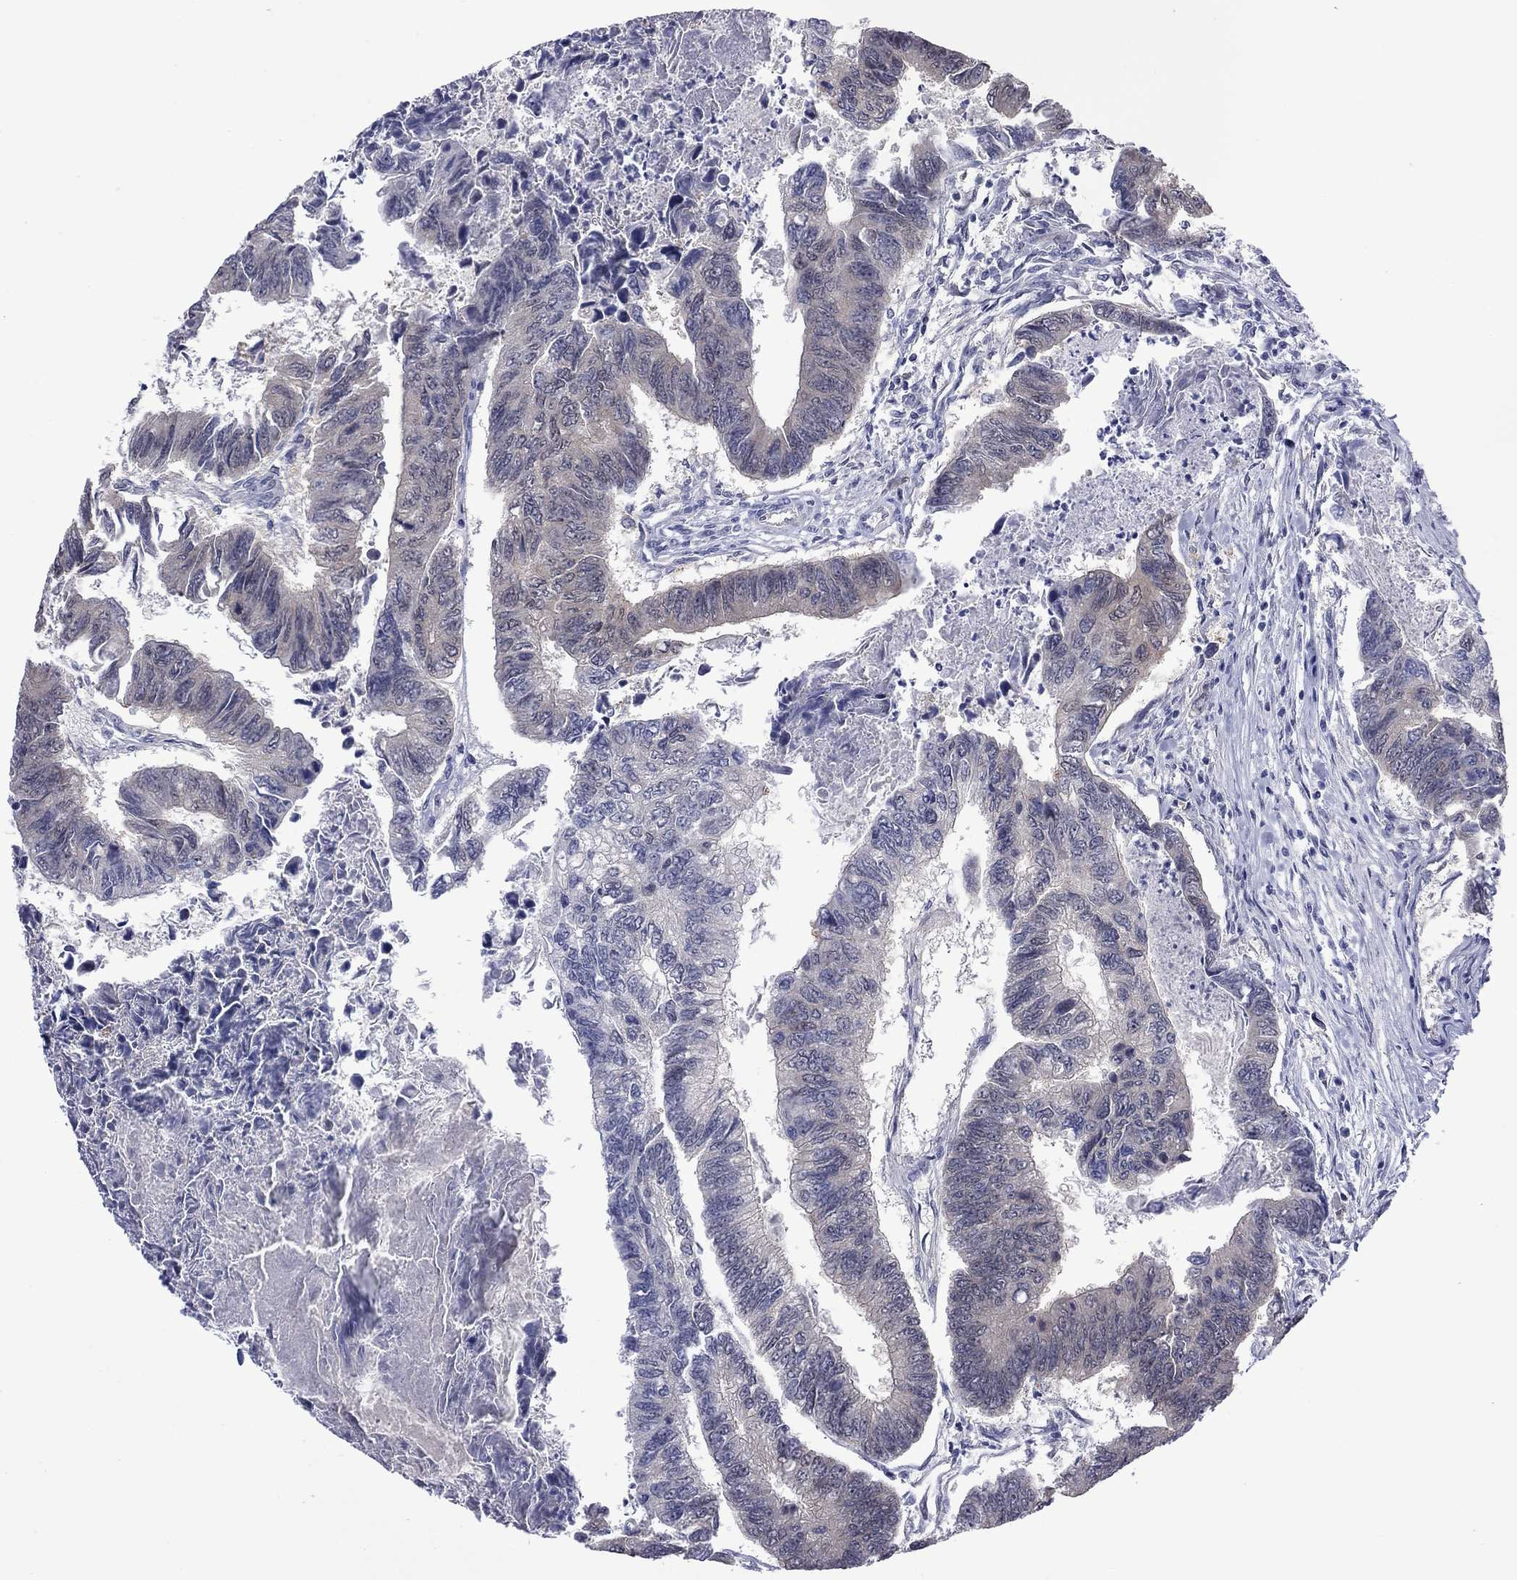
{"staining": {"intensity": "negative", "quantity": "none", "location": "none"}, "tissue": "colorectal cancer", "cell_type": "Tumor cells", "image_type": "cancer", "snomed": [{"axis": "morphology", "description": "Adenocarcinoma, NOS"}, {"axis": "topography", "description": "Colon"}], "caption": "Tumor cells are negative for protein expression in human colorectal cancer.", "gene": "CTNNBIP1", "patient": {"sex": "female", "age": 65}}